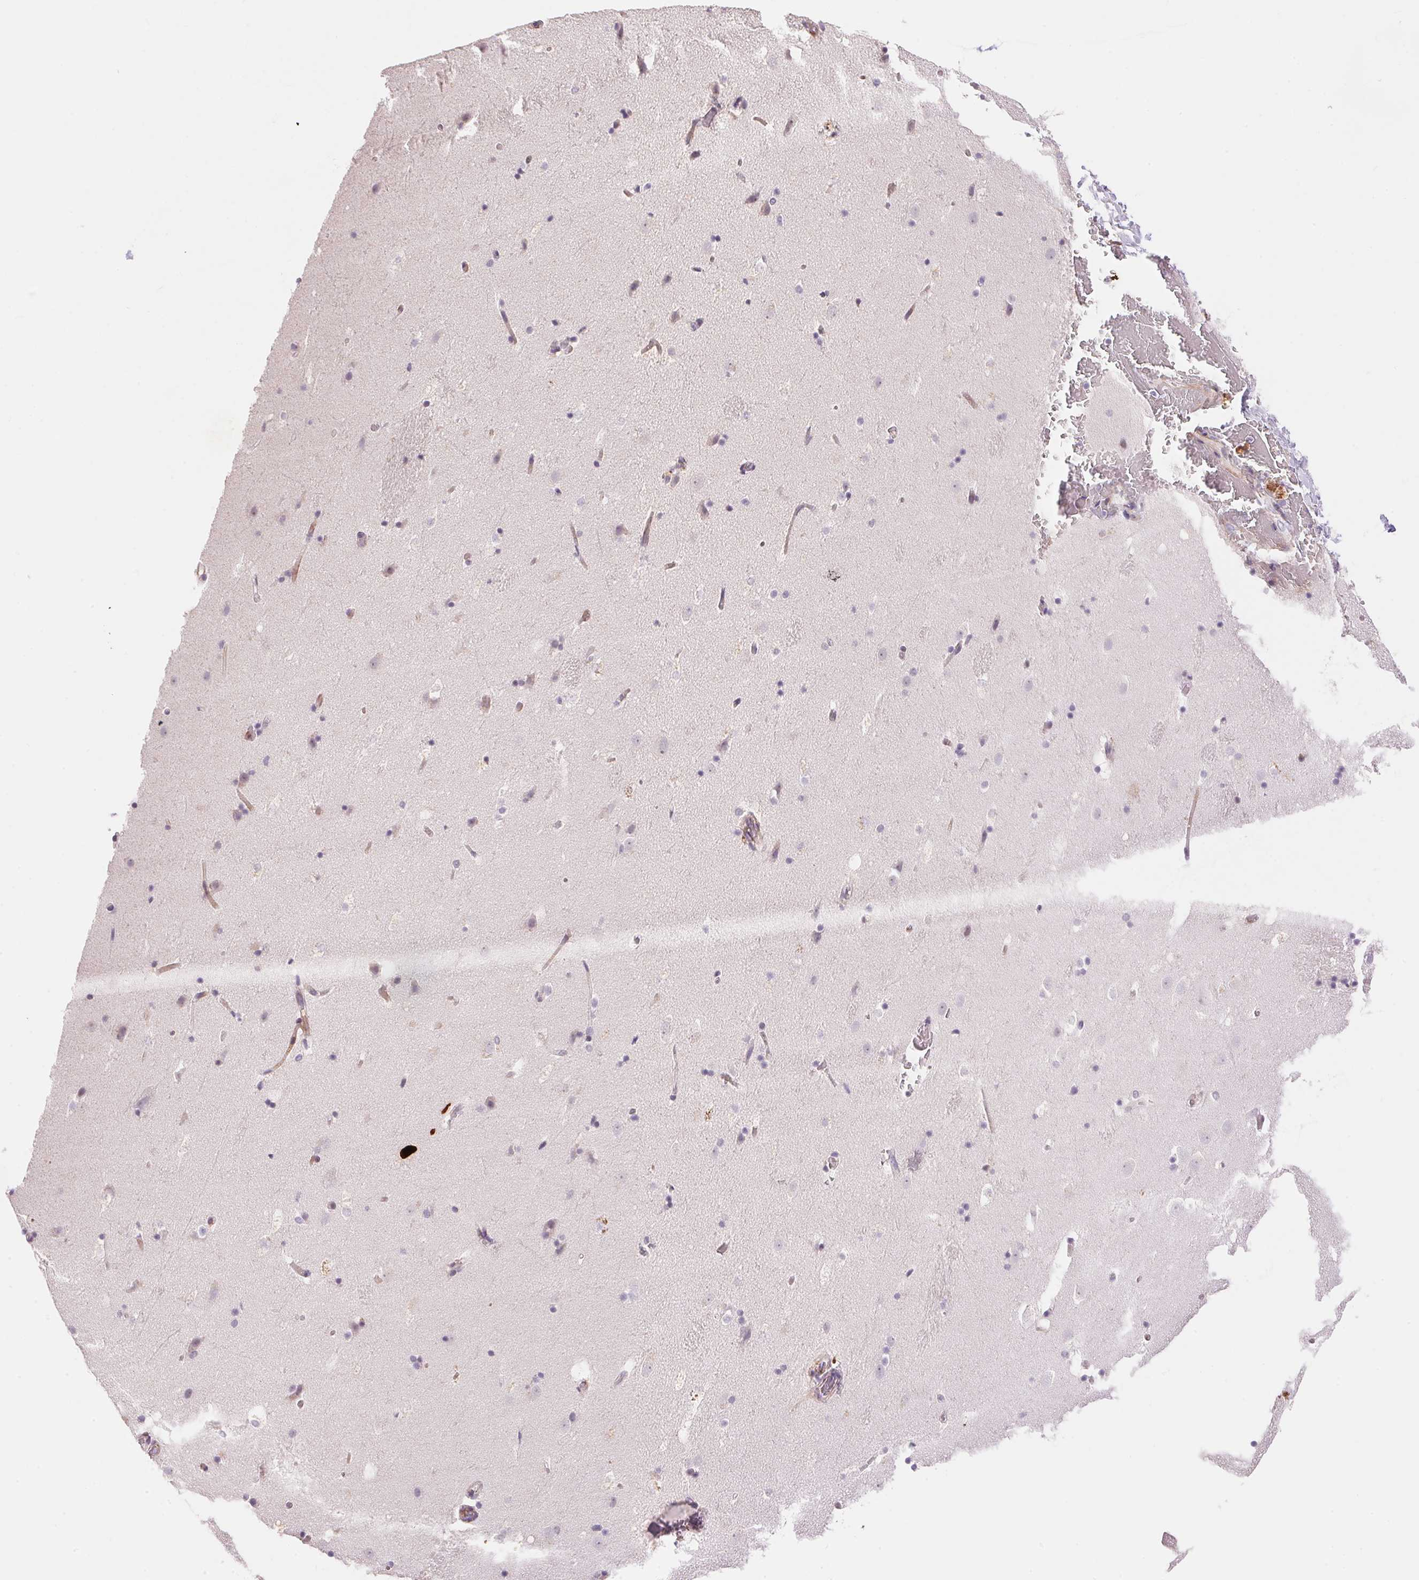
{"staining": {"intensity": "negative", "quantity": "none", "location": "none"}, "tissue": "caudate", "cell_type": "Glial cells", "image_type": "normal", "snomed": [{"axis": "morphology", "description": "Normal tissue, NOS"}, {"axis": "topography", "description": "Lateral ventricle wall"}], "caption": "The immunohistochemistry (IHC) photomicrograph has no significant staining in glial cells of caudate. (DAB (3,3'-diaminobenzidine) immunohistochemistry, high magnification).", "gene": "GYG2", "patient": {"sex": "male", "age": 37}}